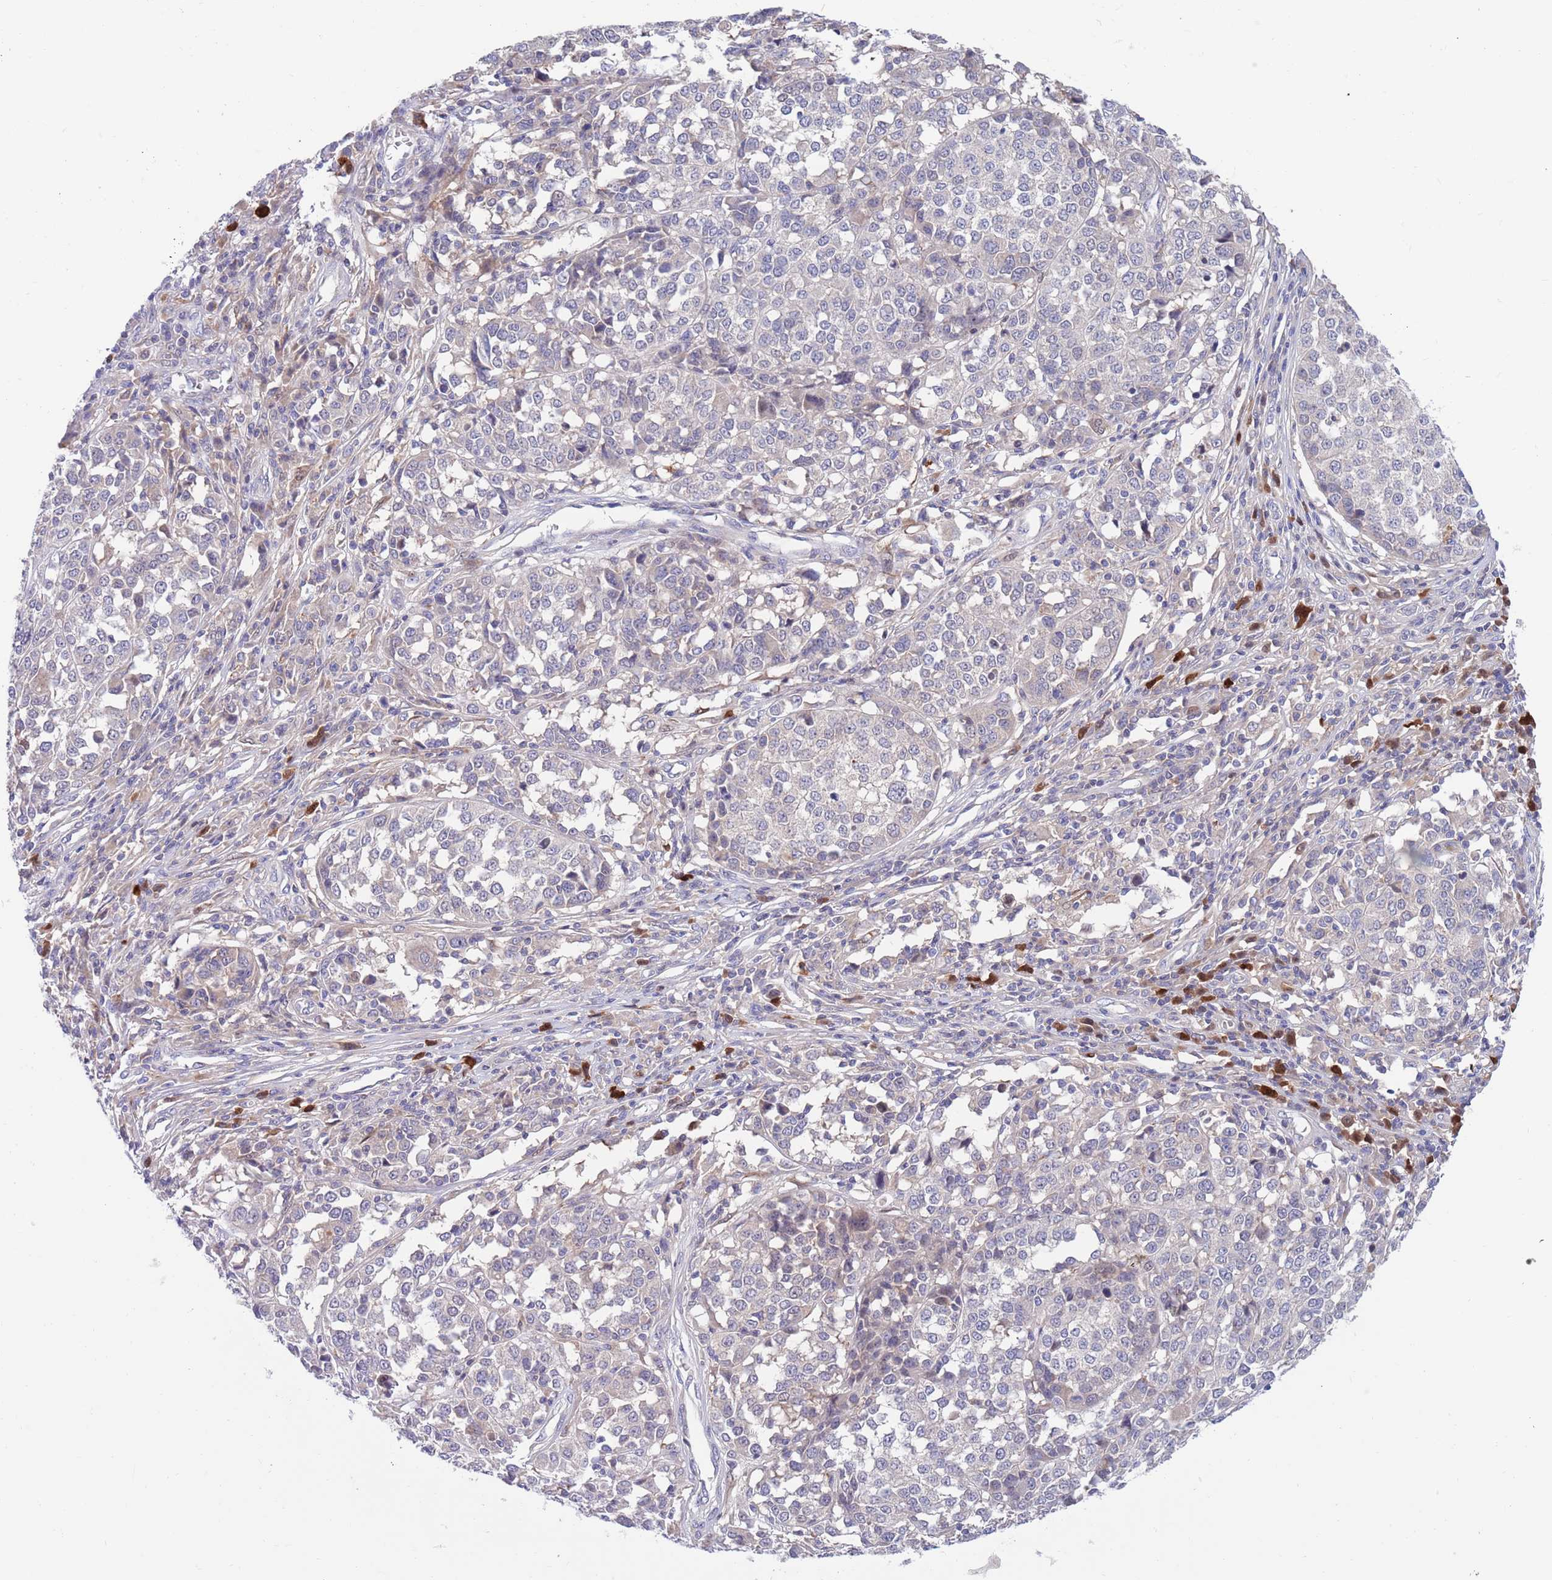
{"staining": {"intensity": "negative", "quantity": "none", "location": "none"}, "tissue": "melanoma", "cell_type": "Tumor cells", "image_type": "cancer", "snomed": [{"axis": "morphology", "description": "Malignant melanoma, Metastatic site"}, {"axis": "topography", "description": "Lymph node"}], "caption": "Protein analysis of melanoma reveals no significant expression in tumor cells.", "gene": "KLHL29", "patient": {"sex": "male", "age": 44}}